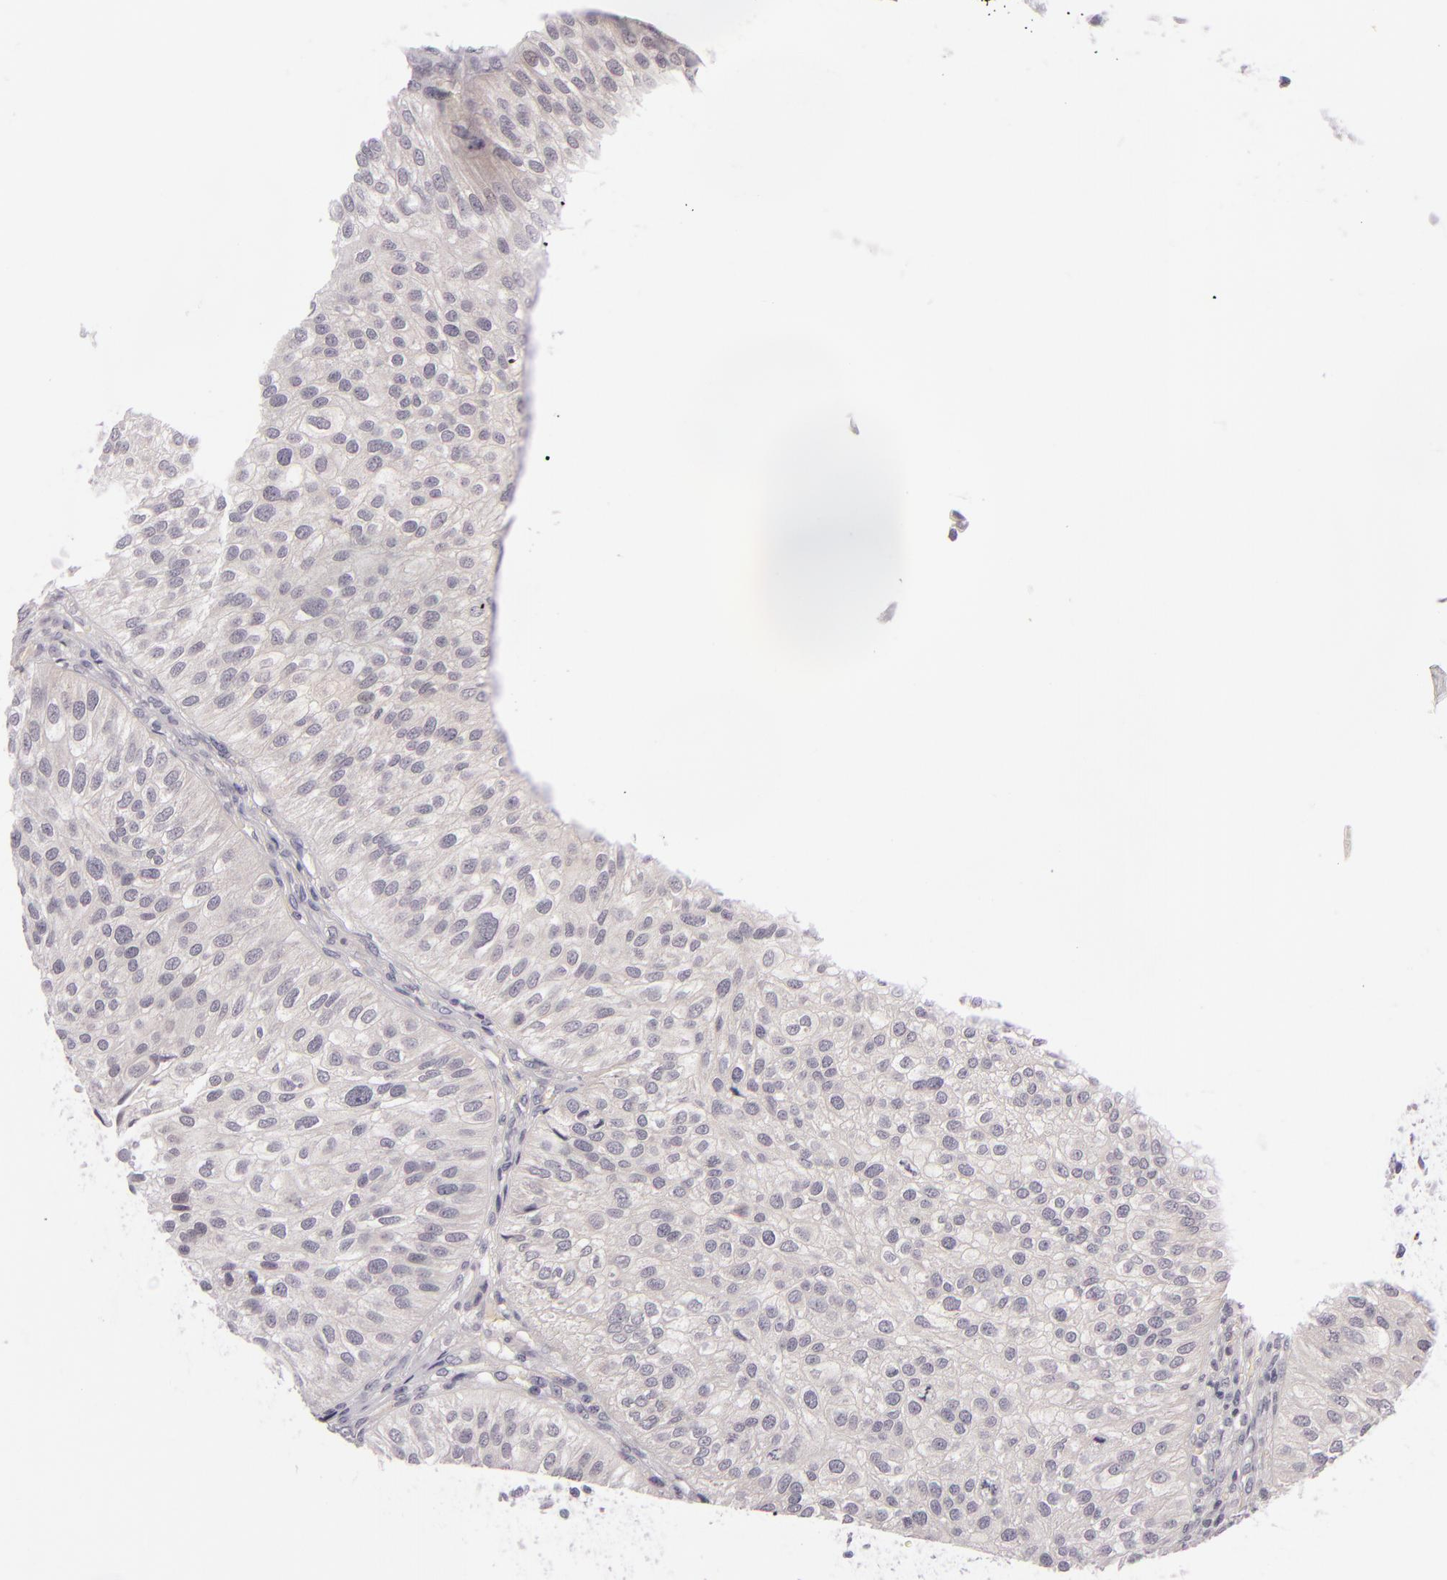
{"staining": {"intensity": "negative", "quantity": "none", "location": "none"}, "tissue": "urothelial cancer", "cell_type": "Tumor cells", "image_type": "cancer", "snomed": [{"axis": "morphology", "description": "Urothelial carcinoma, Low grade"}, {"axis": "topography", "description": "Urinary bladder"}], "caption": "This is a histopathology image of IHC staining of urothelial carcinoma (low-grade), which shows no staining in tumor cells.", "gene": "DAG1", "patient": {"sex": "female", "age": 89}}